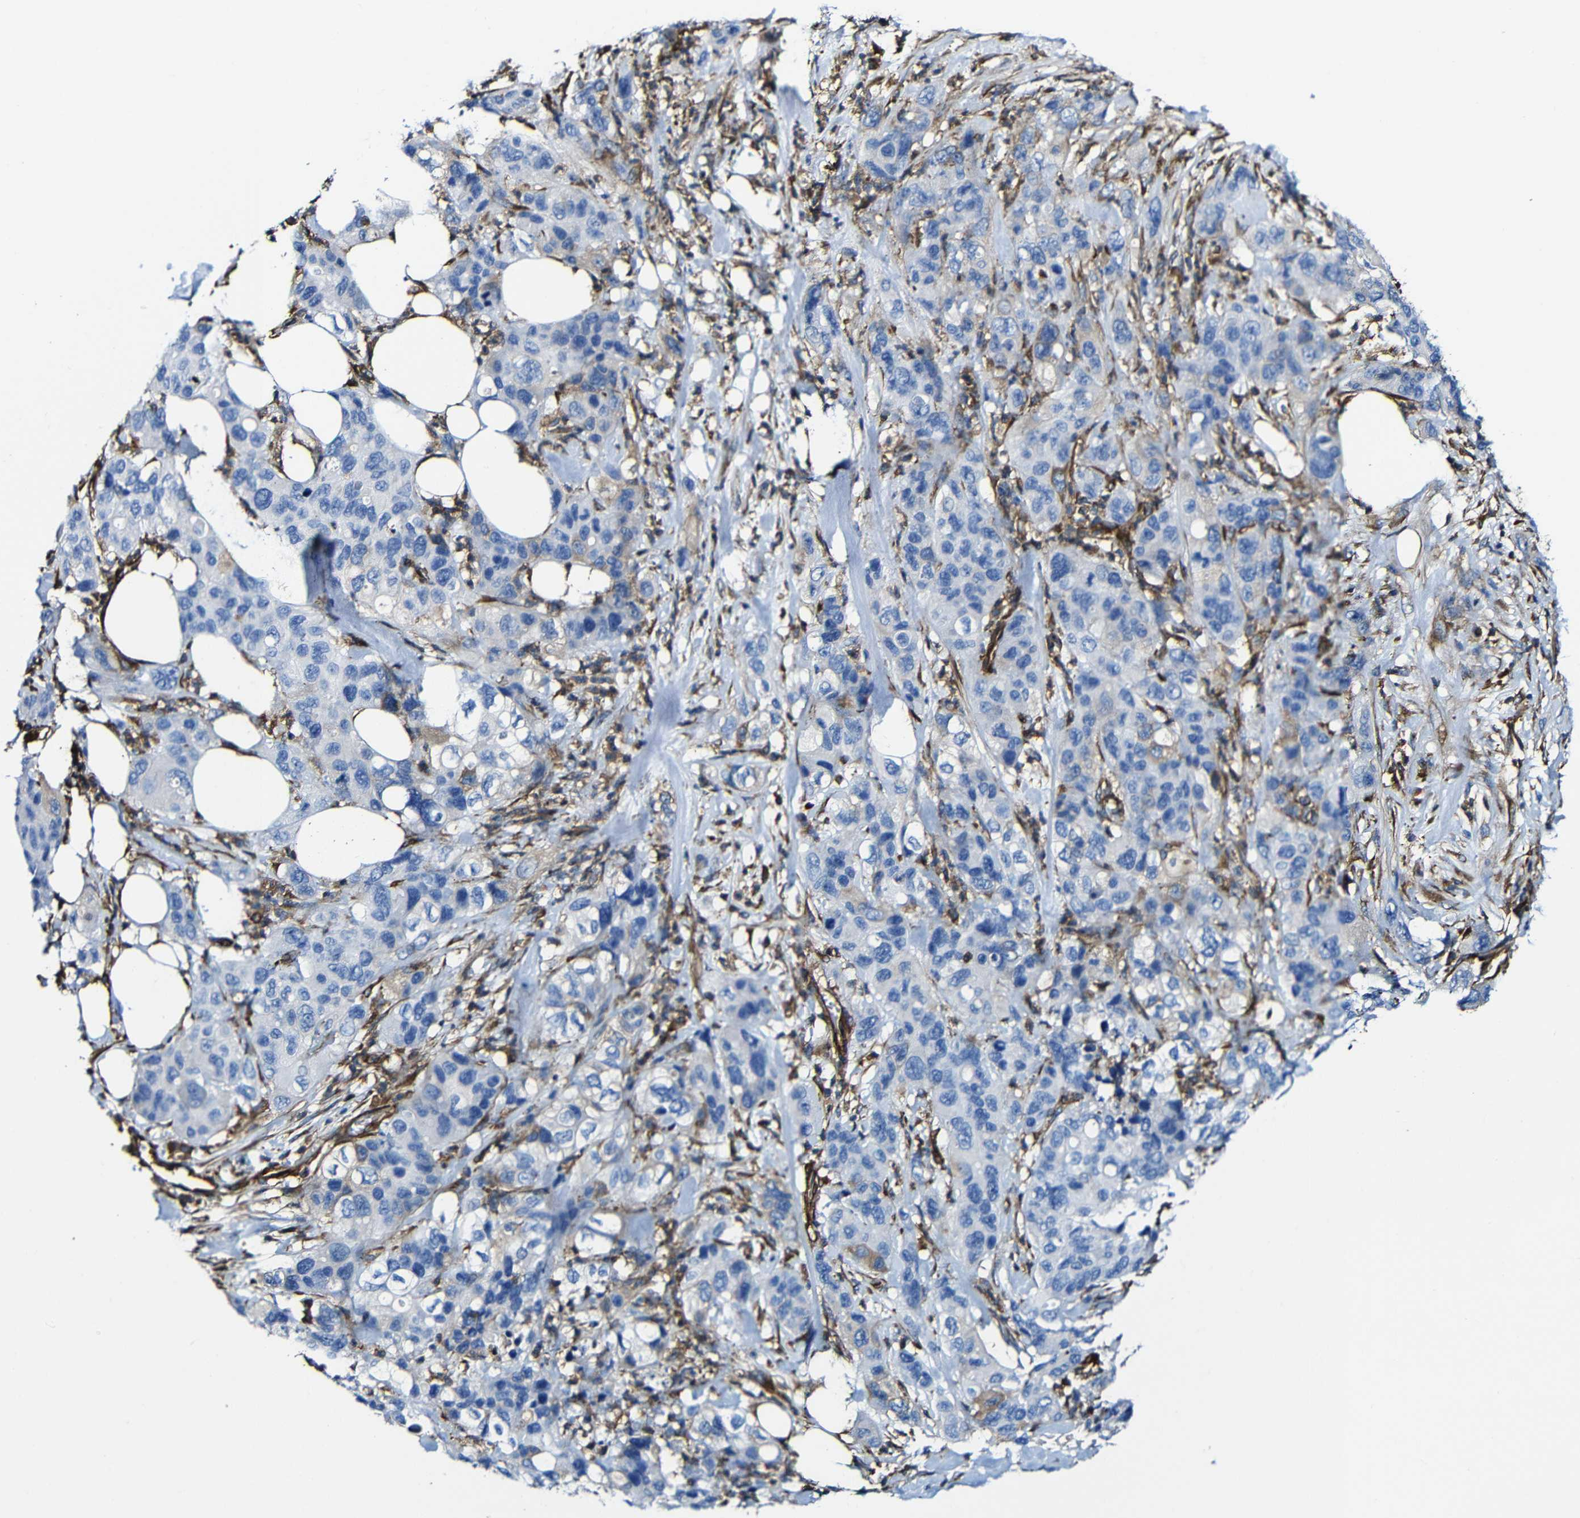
{"staining": {"intensity": "negative", "quantity": "none", "location": "none"}, "tissue": "pancreatic cancer", "cell_type": "Tumor cells", "image_type": "cancer", "snomed": [{"axis": "morphology", "description": "Adenocarcinoma, NOS"}, {"axis": "topography", "description": "Pancreas"}], "caption": "This is an immunohistochemistry (IHC) micrograph of pancreatic cancer. There is no staining in tumor cells.", "gene": "MSN", "patient": {"sex": "female", "age": 71}}